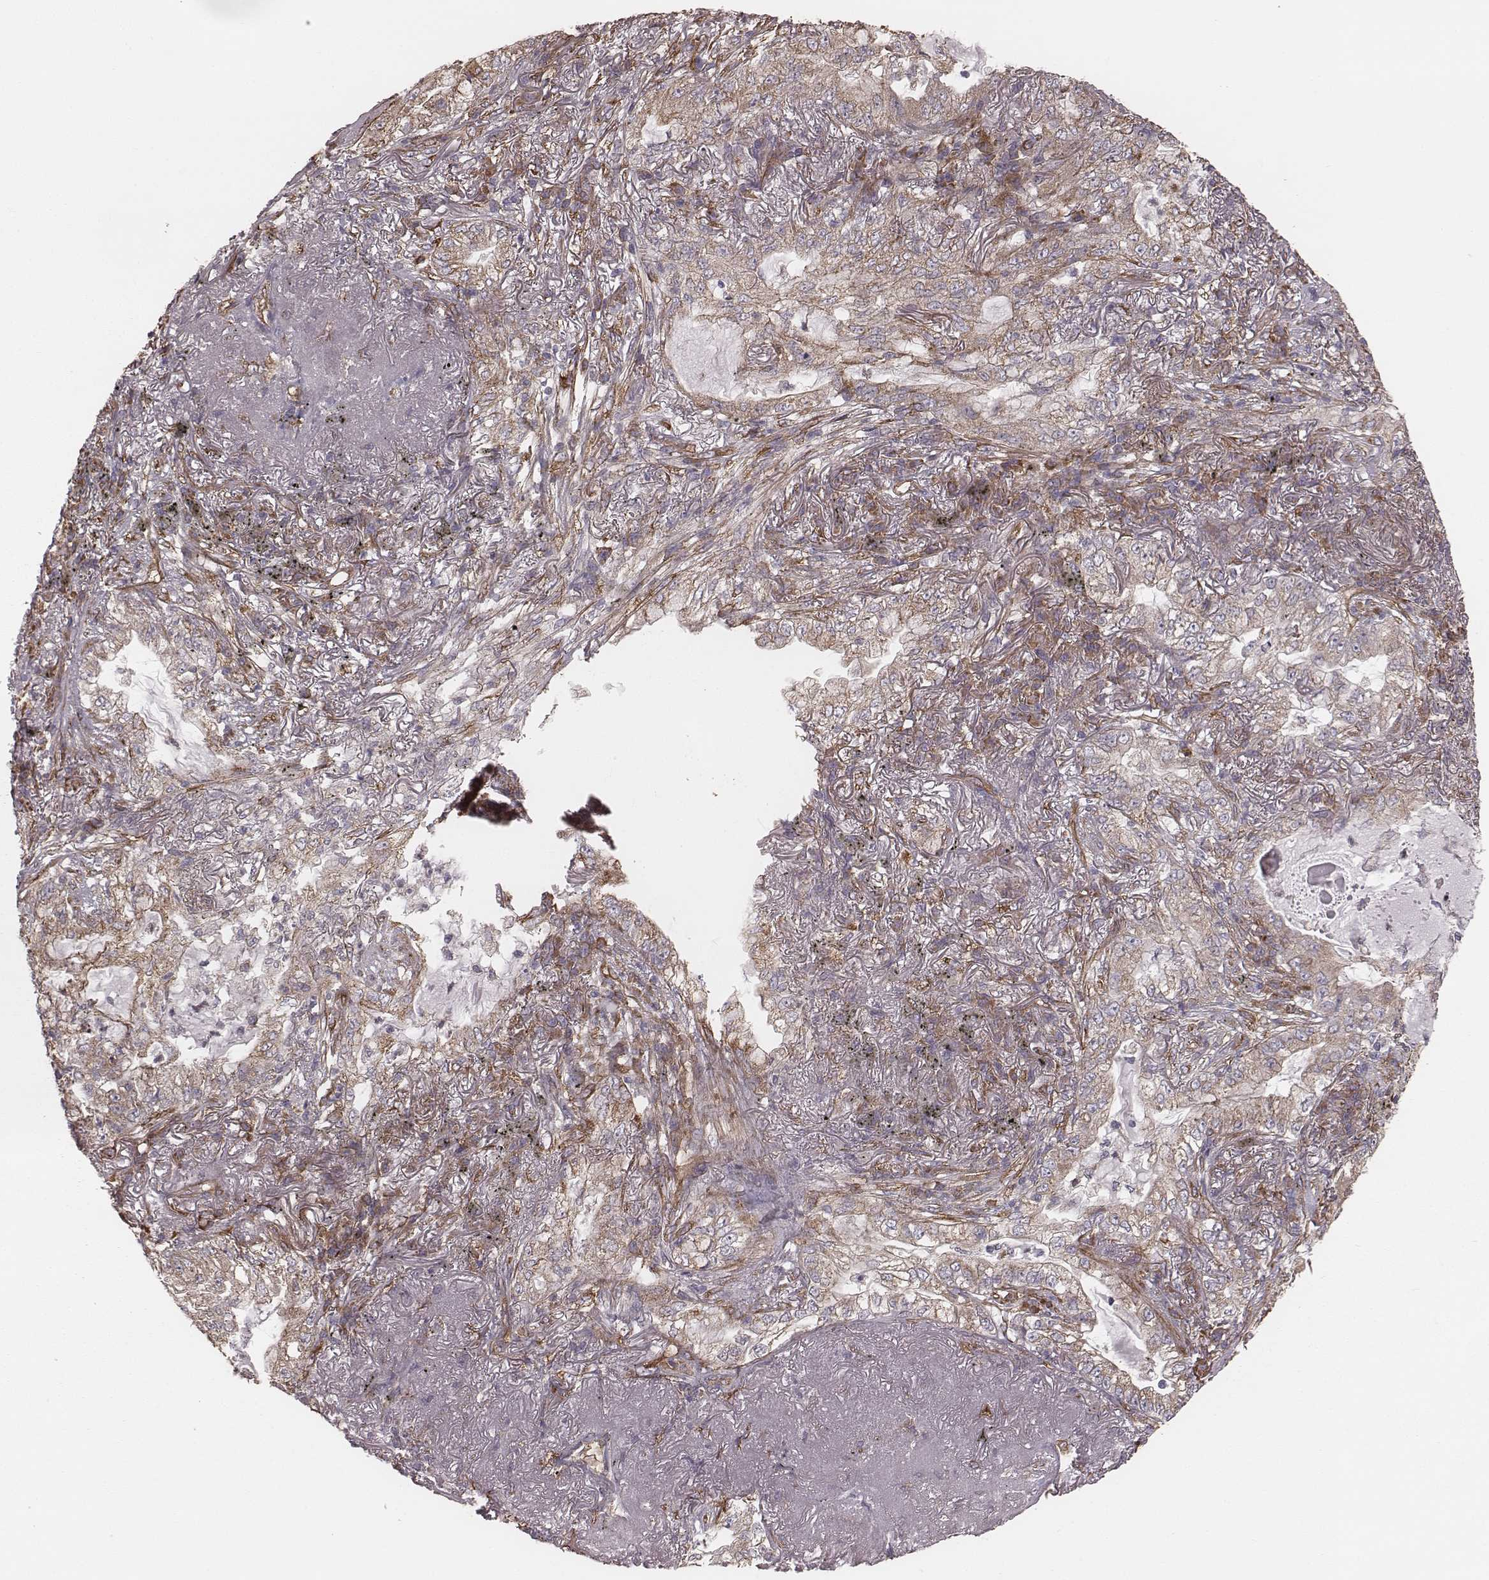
{"staining": {"intensity": "weak", "quantity": ">75%", "location": "cytoplasmic/membranous"}, "tissue": "lung cancer", "cell_type": "Tumor cells", "image_type": "cancer", "snomed": [{"axis": "morphology", "description": "Adenocarcinoma, NOS"}, {"axis": "topography", "description": "Lung"}], "caption": "Lung adenocarcinoma stained for a protein shows weak cytoplasmic/membranous positivity in tumor cells.", "gene": "PALMD", "patient": {"sex": "female", "age": 73}}